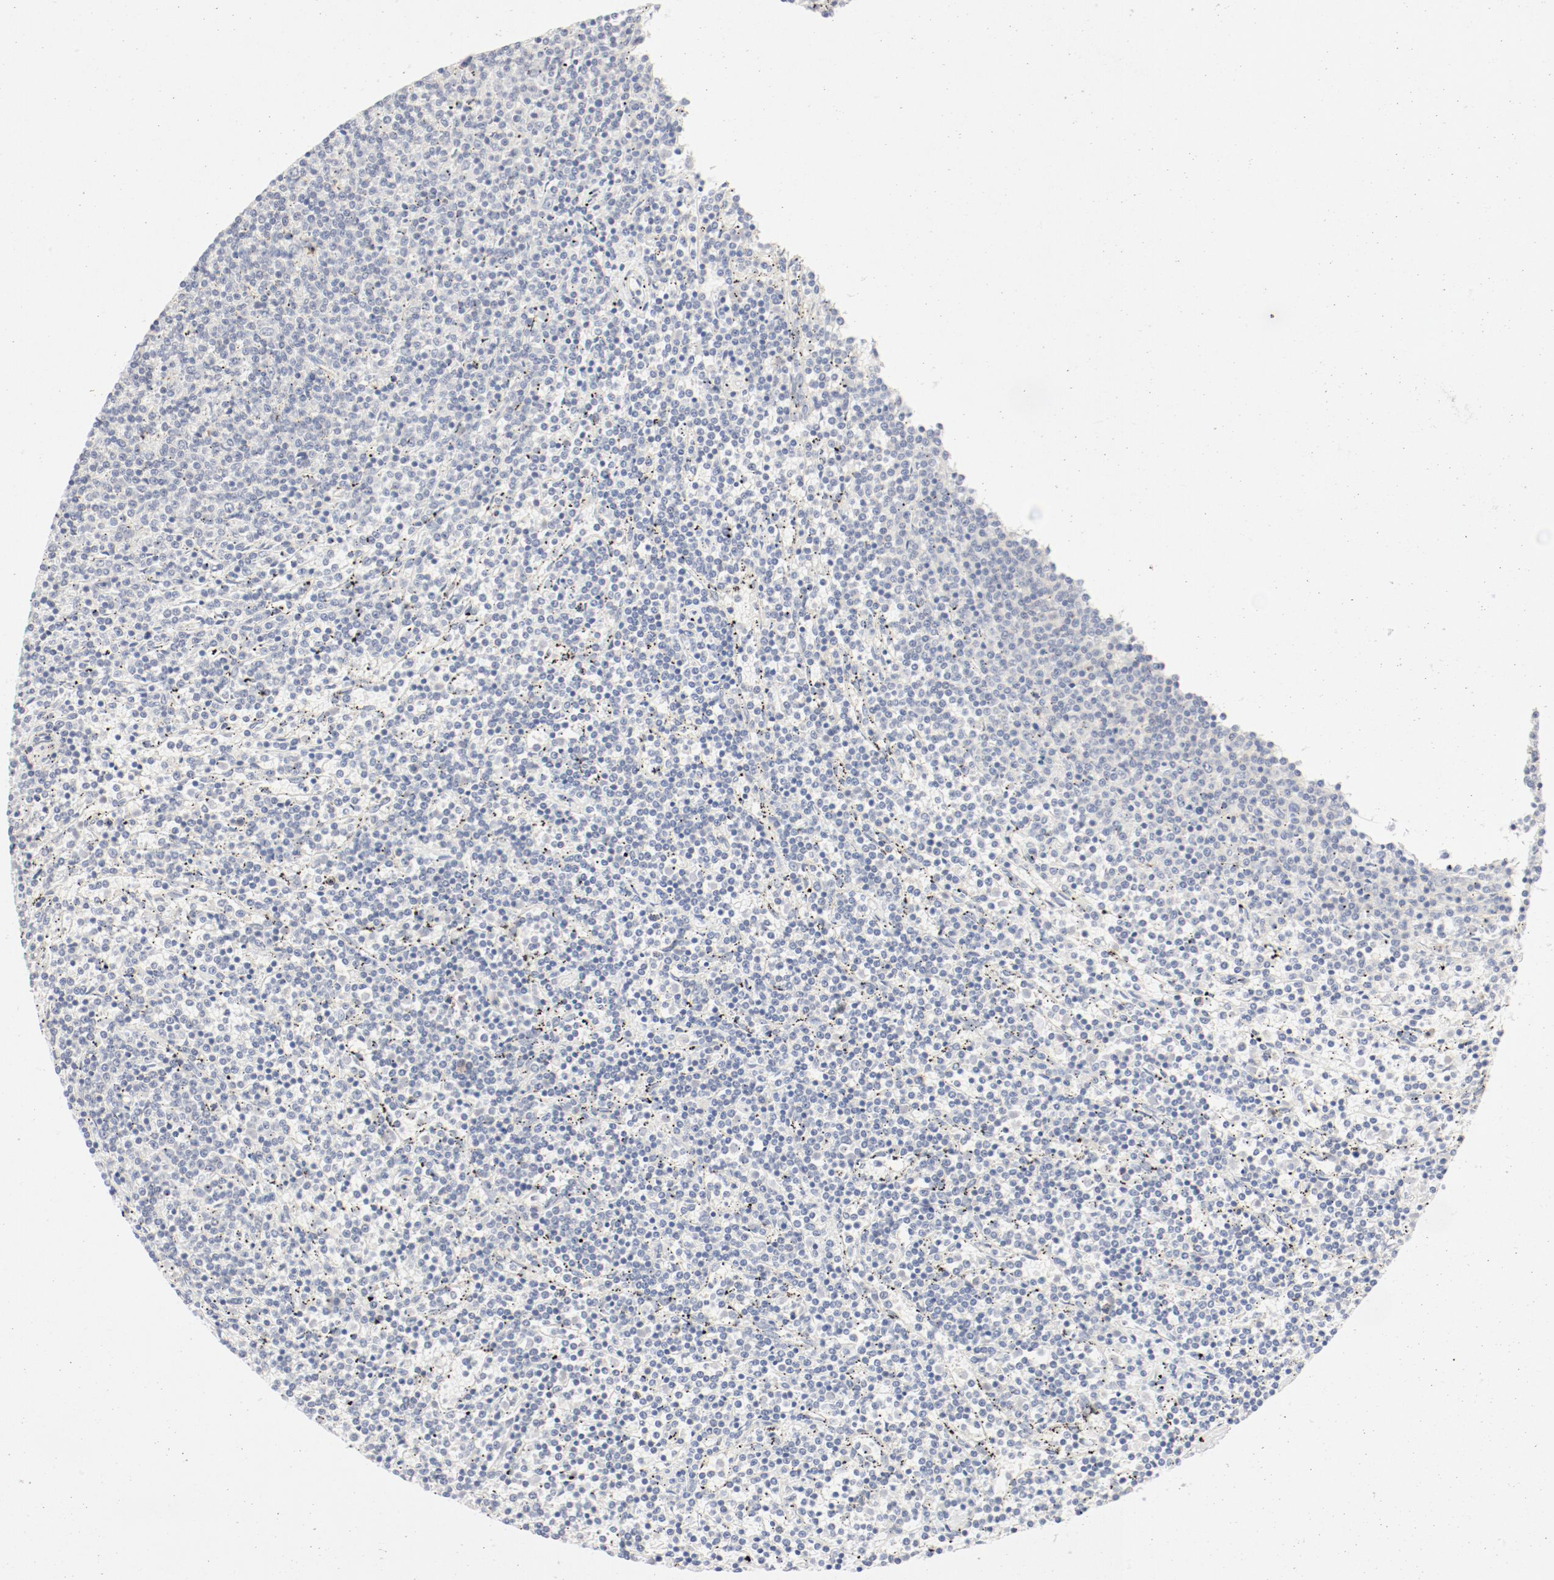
{"staining": {"intensity": "negative", "quantity": "none", "location": "none"}, "tissue": "lymphoma", "cell_type": "Tumor cells", "image_type": "cancer", "snomed": [{"axis": "morphology", "description": "Malignant lymphoma, non-Hodgkin's type, Low grade"}, {"axis": "topography", "description": "Spleen"}], "caption": "Human lymphoma stained for a protein using immunohistochemistry (IHC) demonstrates no expression in tumor cells.", "gene": "PGM1", "patient": {"sex": "female", "age": 50}}